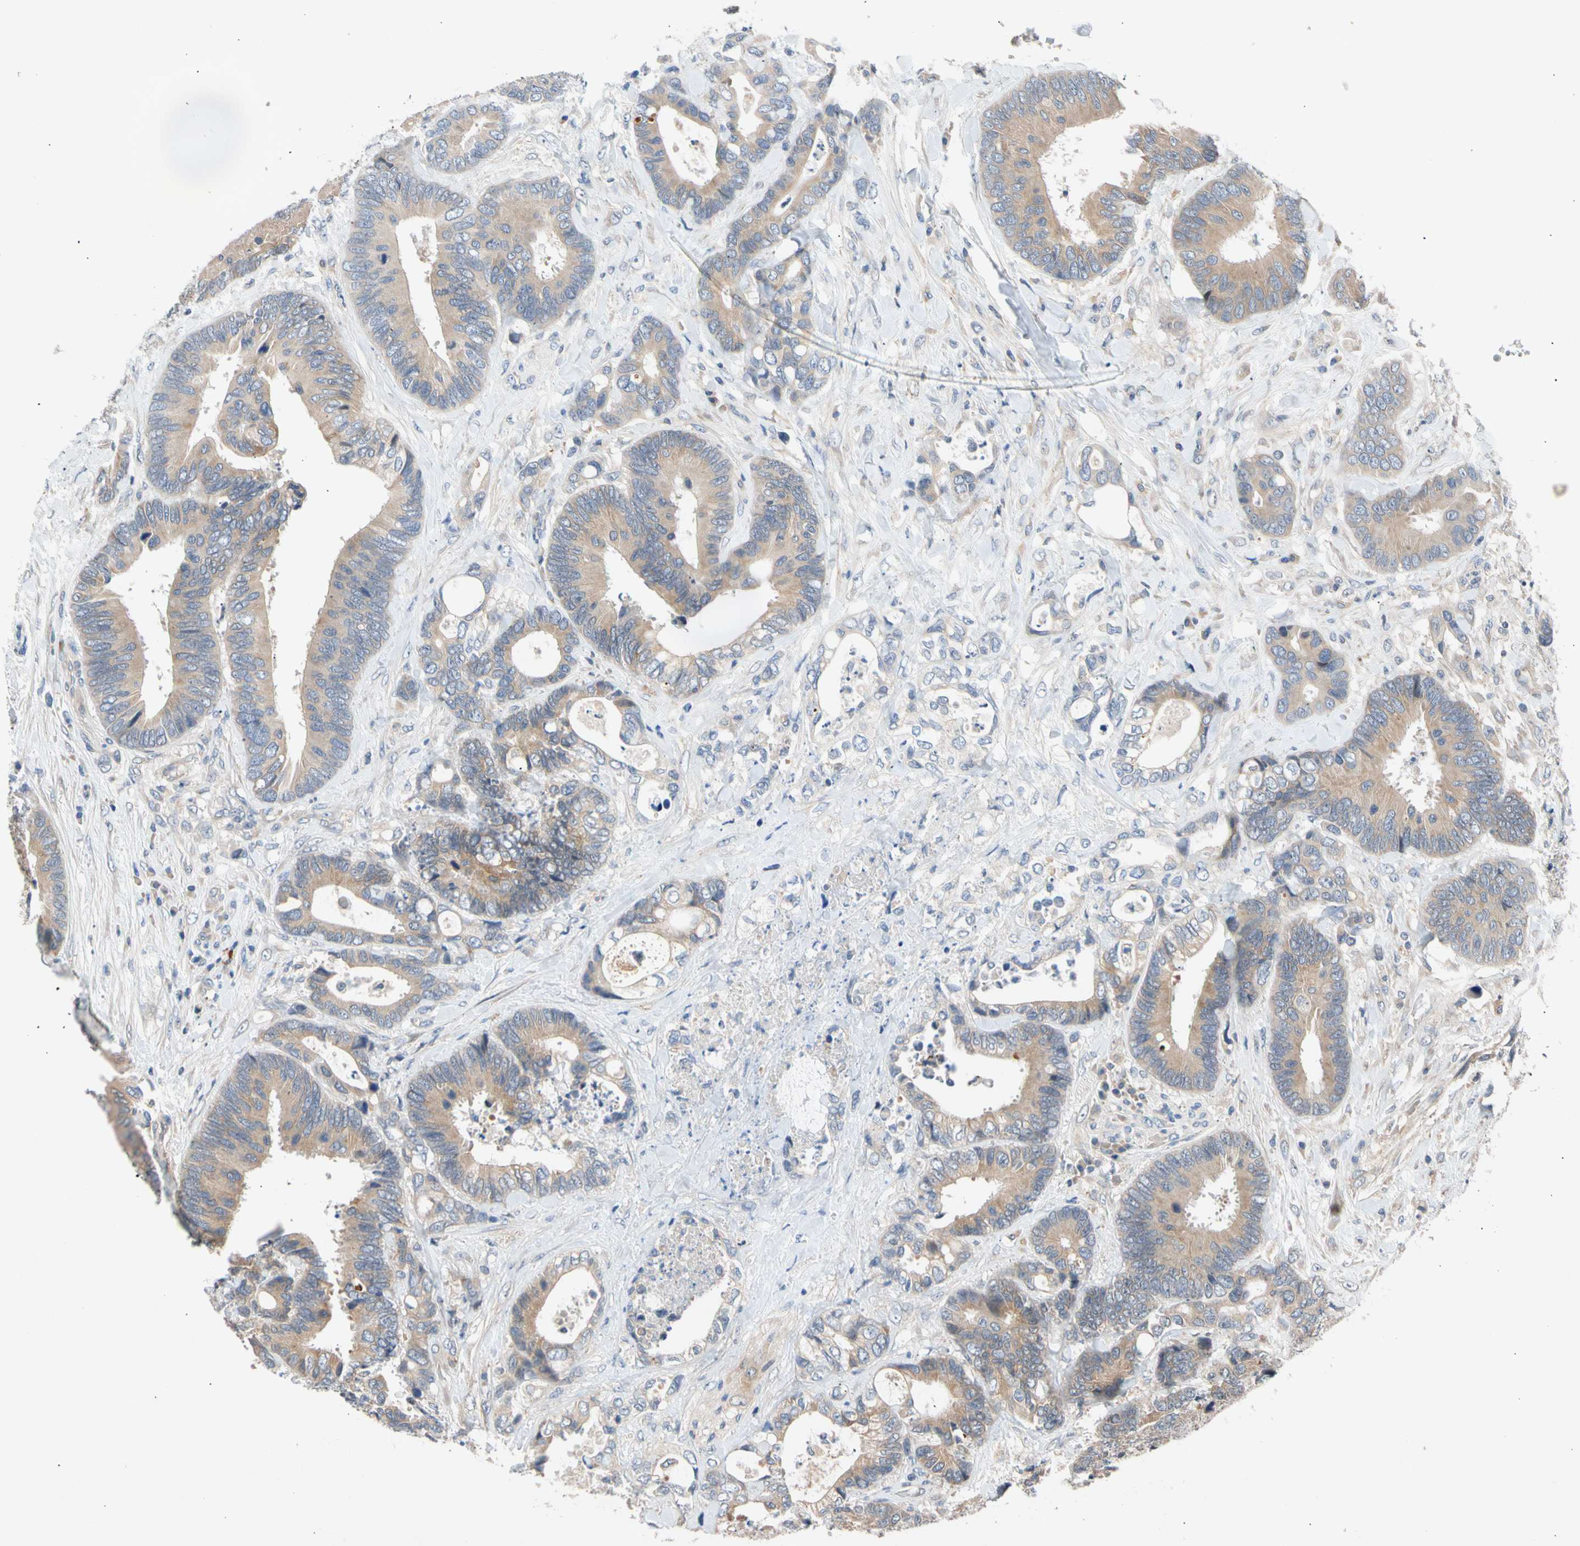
{"staining": {"intensity": "weak", "quantity": ">75%", "location": "cytoplasmic/membranous"}, "tissue": "colorectal cancer", "cell_type": "Tumor cells", "image_type": "cancer", "snomed": [{"axis": "morphology", "description": "Adenocarcinoma, NOS"}, {"axis": "topography", "description": "Rectum"}], "caption": "The image demonstrates immunohistochemical staining of colorectal cancer (adenocarcinoma). There is weak cytoplasmic/membranous staining is present in about >75% of tumor cells.", "gene": "CNST", "patient": {"sex": "male", "age": 55}}